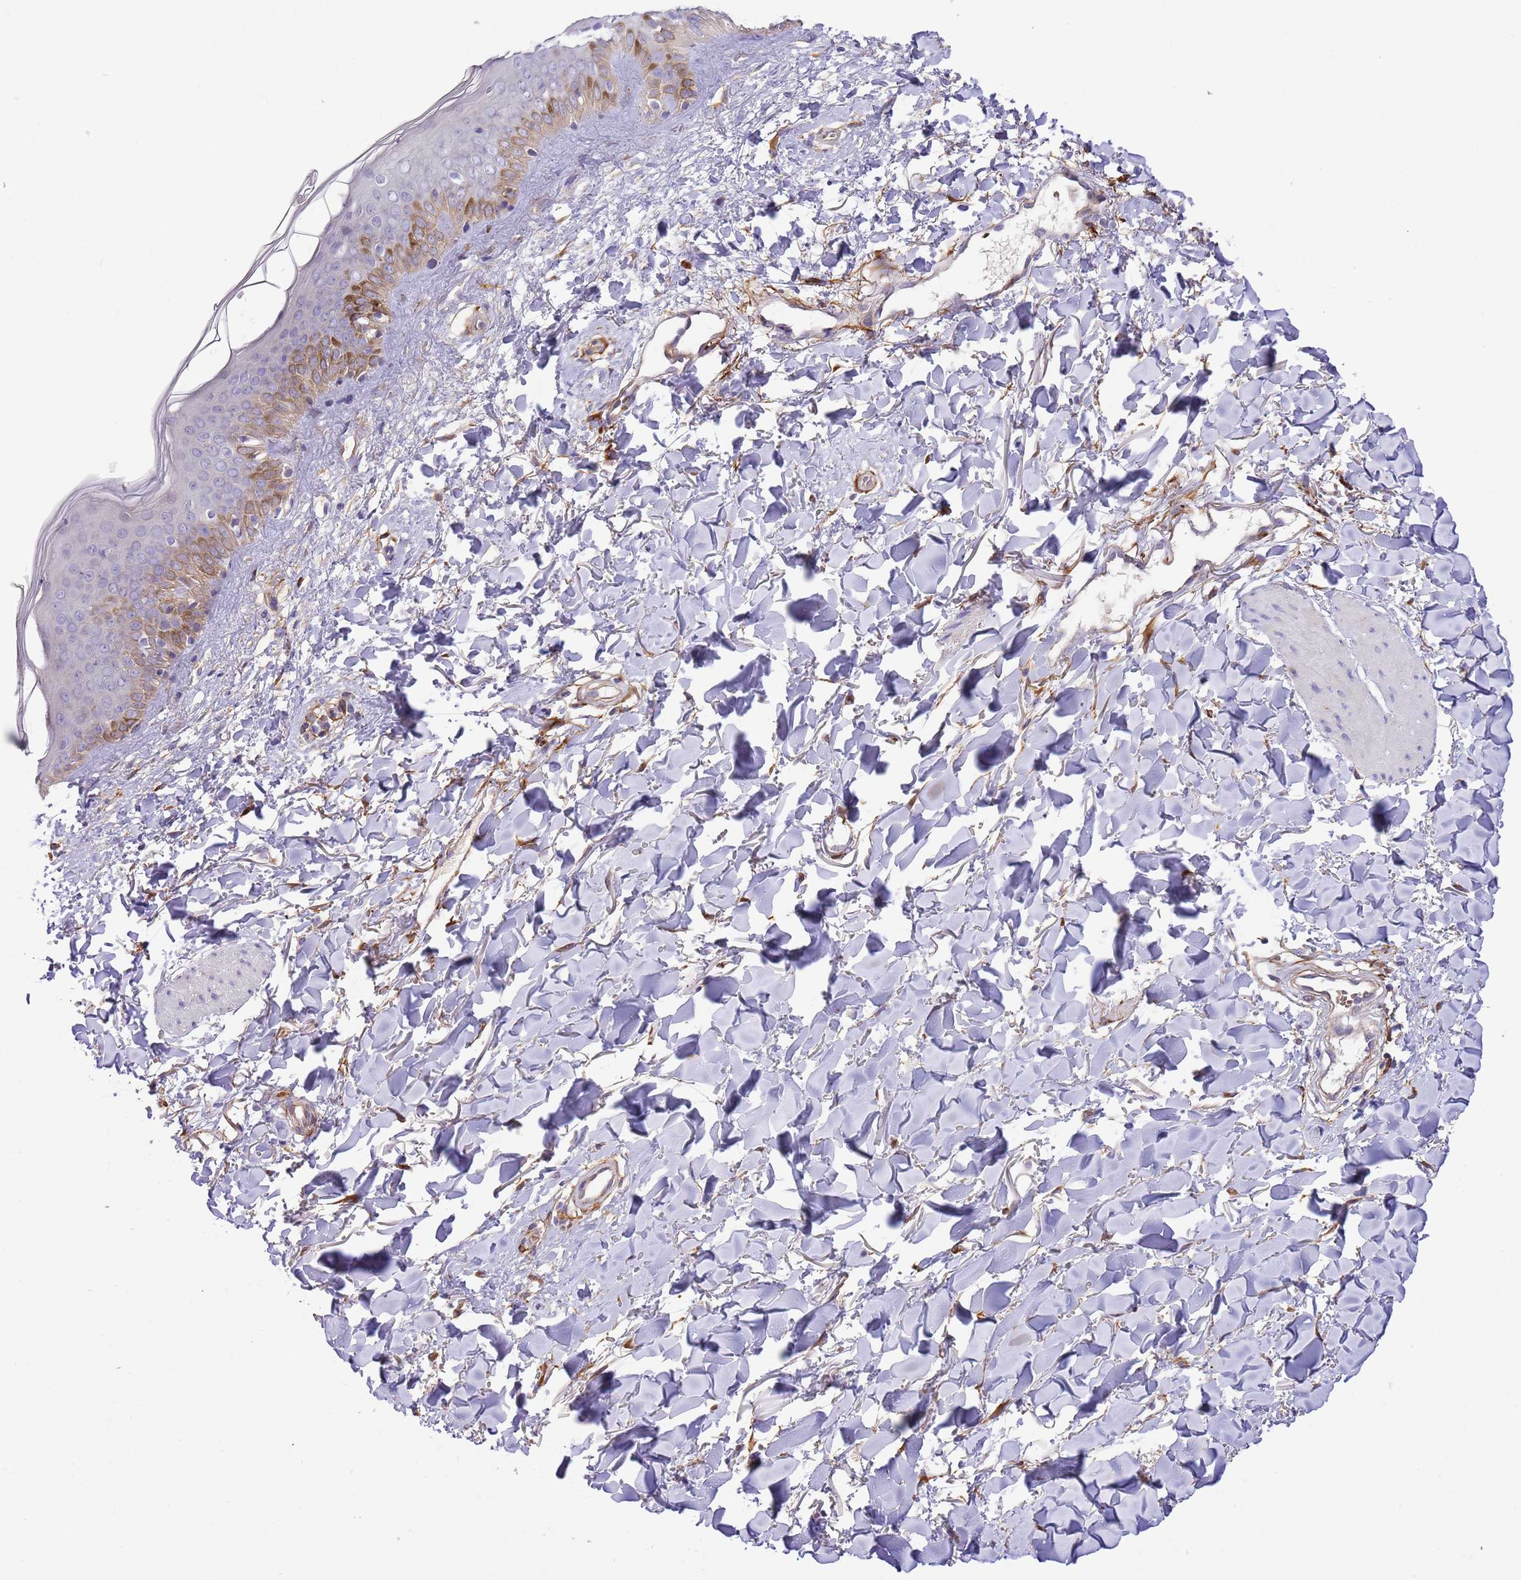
{"staining": {"intensity": "moderate", "quantity": ">75%", "location": "cytoplasmic/membranous"}, "tissue": "skin", "cell_type": "Fibroblasts", "image_type": "normal", "snomed": [{"axis": "morphology", "description": "Normal tissue, NOS"}, {"axis": "topography", "description": "Skin"}], "caption": "Immunohistochemistry of unremarkable skin exhibits medium levels of moderate cytoplasmic/membranous expression in approximately >75% of fibroblasts. (IHC, brightfield microscopy, high magnification).", "gene": "RFK", "patient": {"sex": "female", "age": 58}}